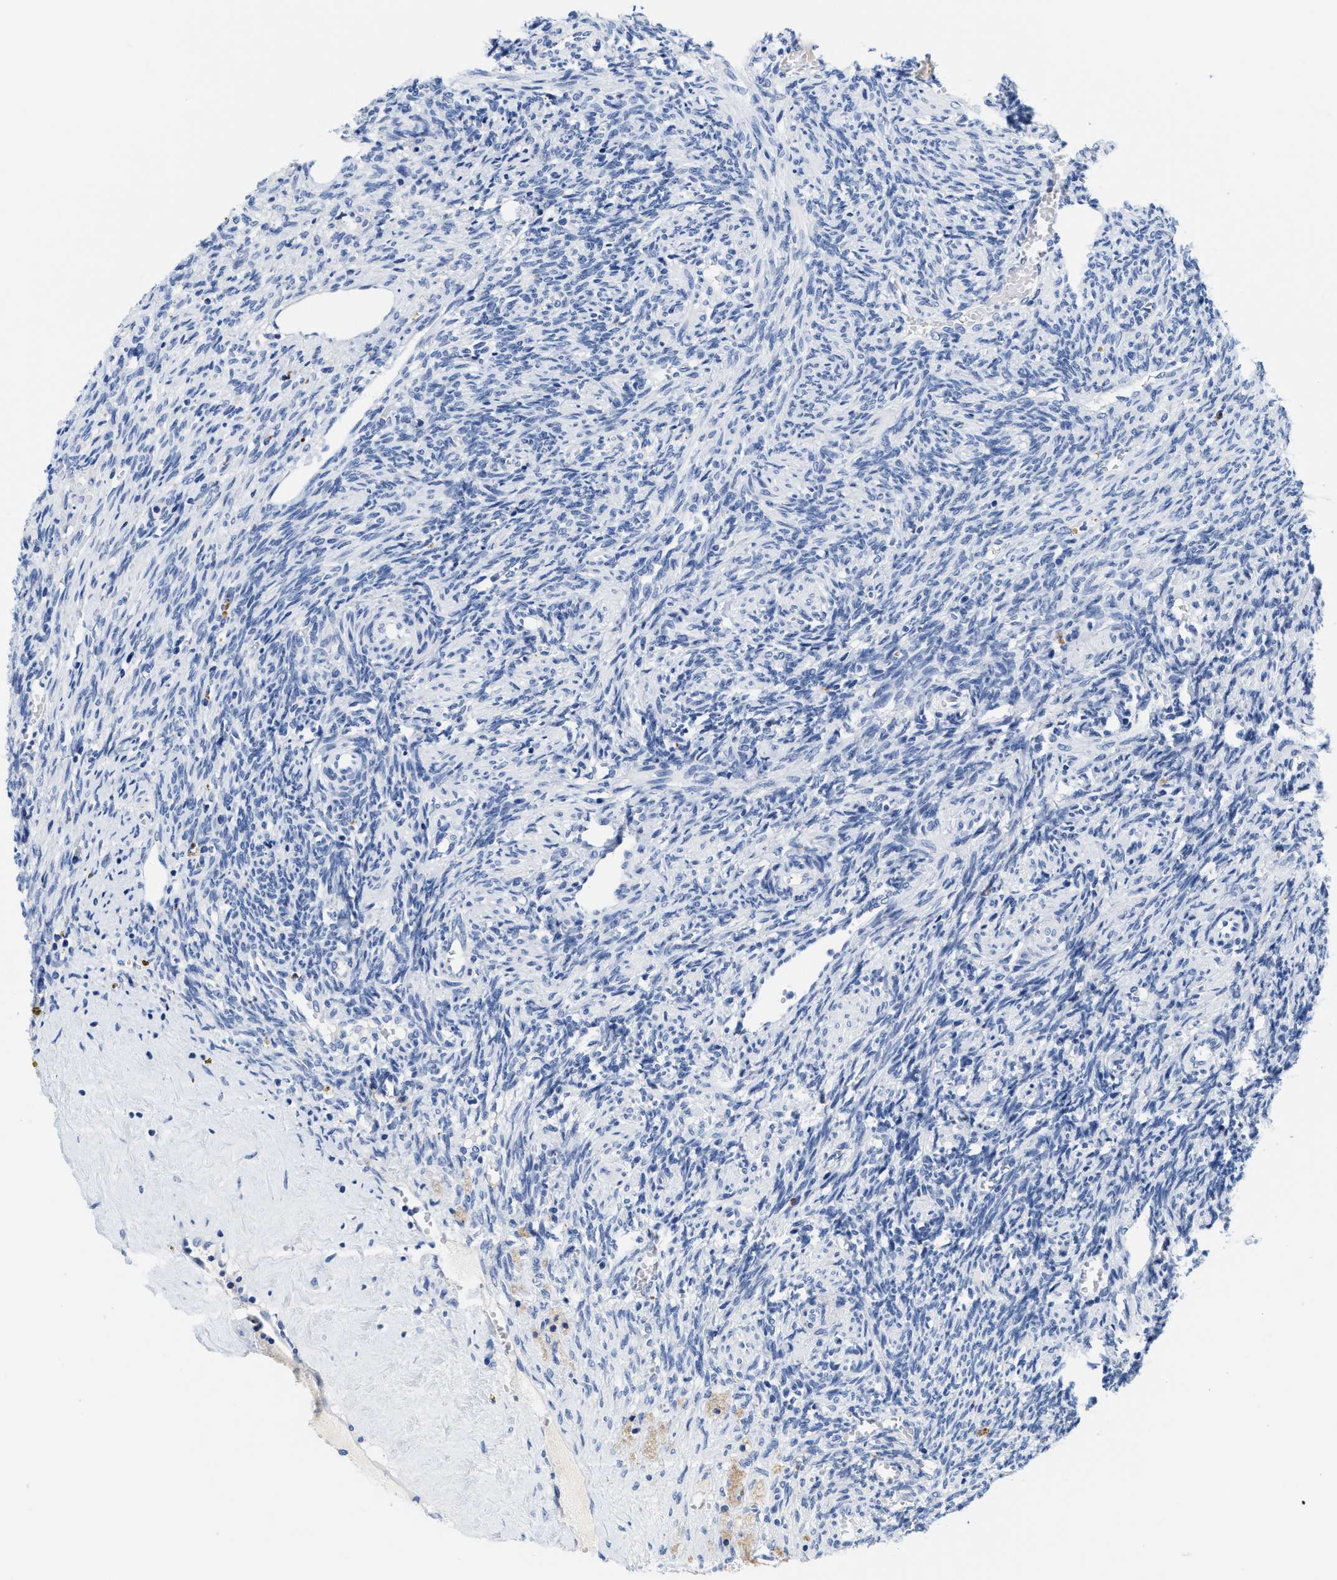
{"staining": {"intensity": "negative", "quantity": "none", "location": "none"}, "tissue": "ovary", "cell_type": "Follicle cells", "image_type": "normal", "snomed": [{"axis": "morphology", "description": "Normal tissue, NOS"}, {"axis": "topography", "description": "Ovary"}], "caption": "This photomicrograph is of benign ovary stained with immunohistochemistry to label a protein in brown with the nuclei are counter-stained blue. There is no positivity in follicle cells.", "gene": "TTC3", "patient": {"sex": "female", "age": 41}}